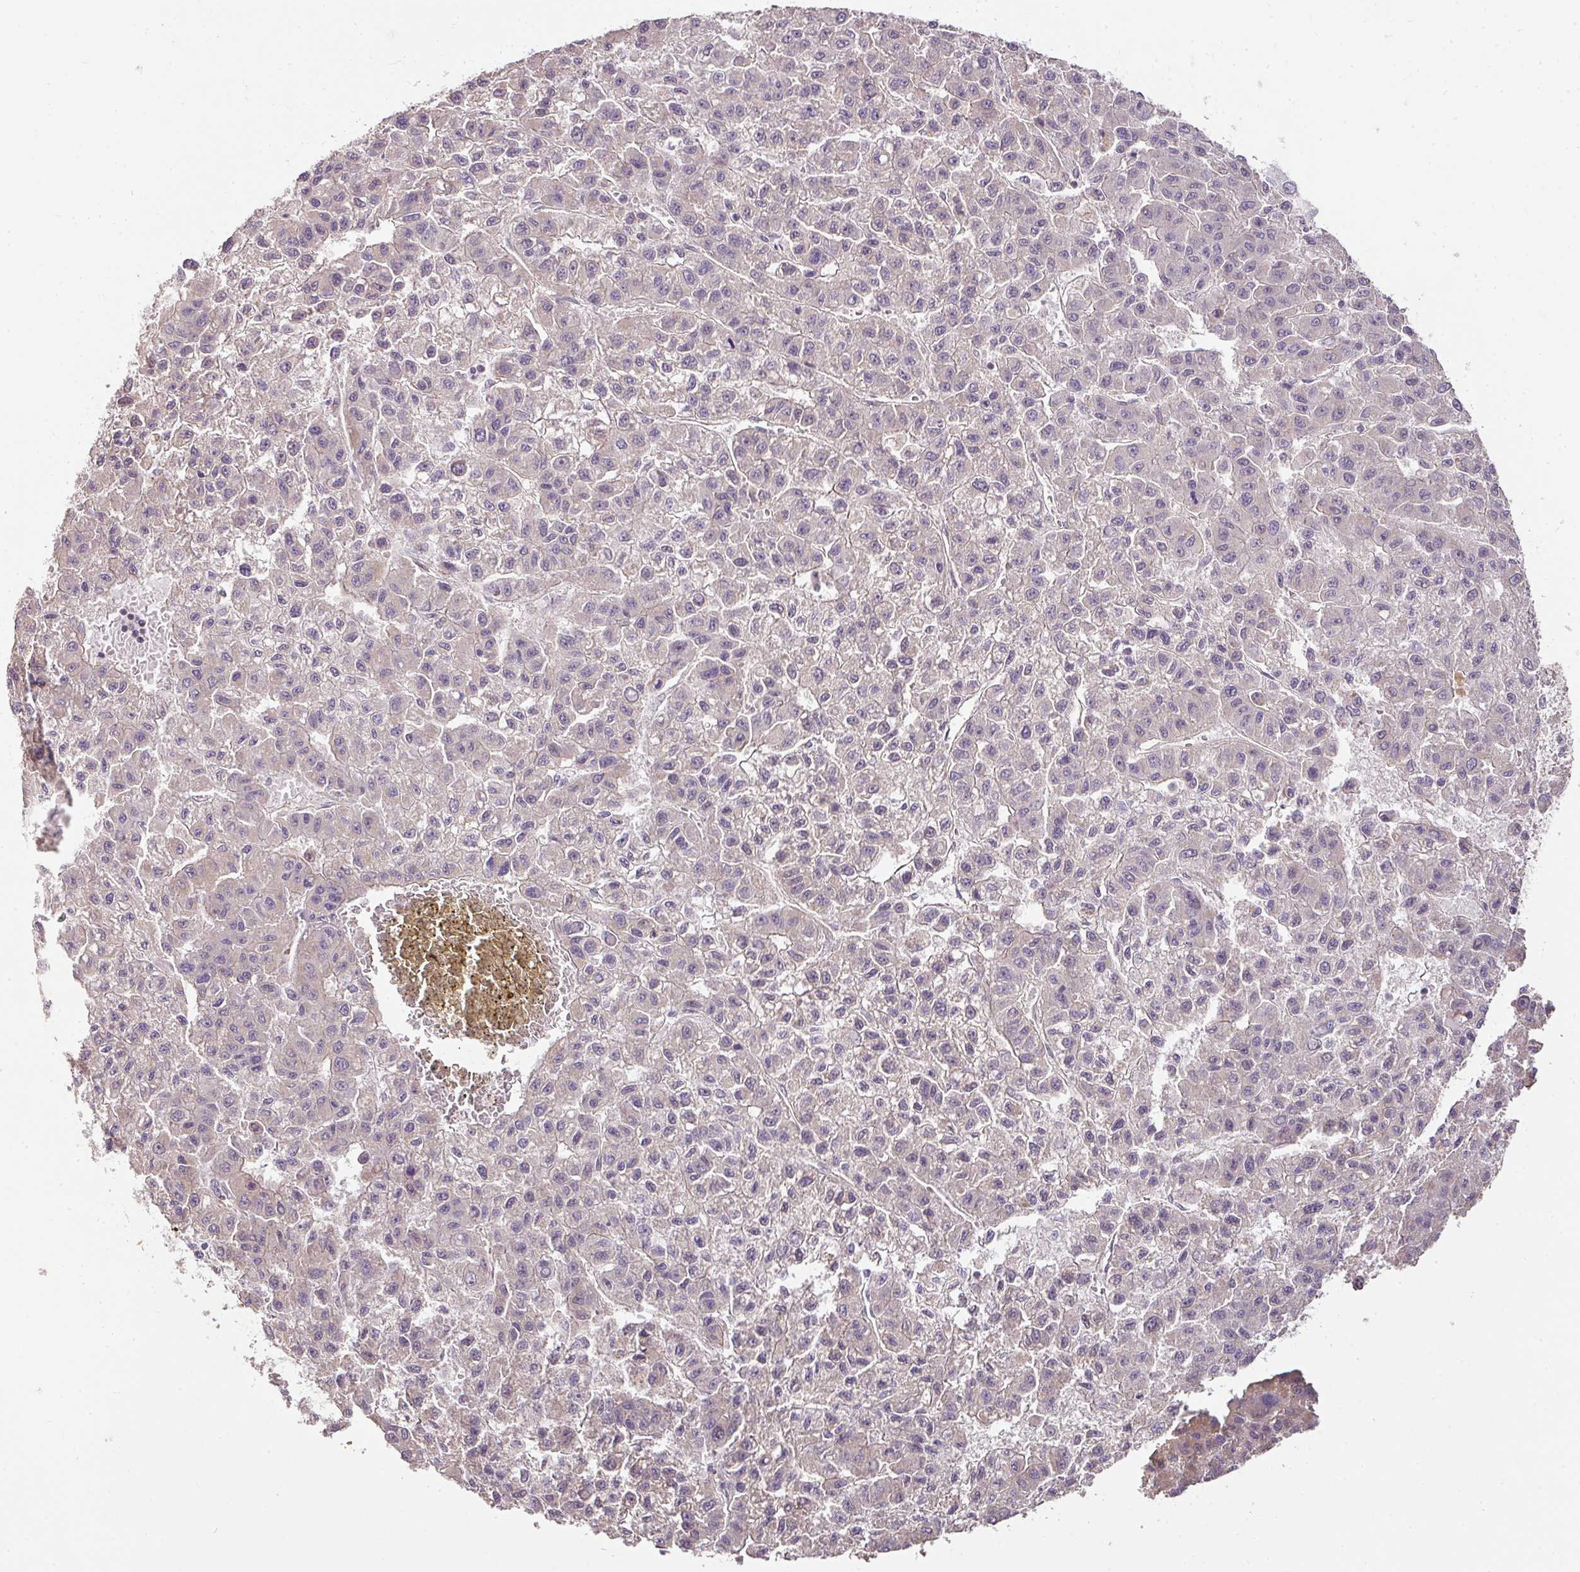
{"staining": {"intensity": "negative", "quantity": "none", "location": "none"}, "tissue": "liver cancer", "cell_type": "Tumor cells", "image_type": "cancer", "snomed": [{"axis": "morphology", "description": "Carcinoma, Hepatocellular, NOS"}, {"axis": "topography", "description": "Liver"}], "caption": "High power microscopy image of an immunohistochemistry micrograph of hepatocellular carcinoma (liver), revealing no significant positivity in tumor cells.", "gene": "MYOM2", "patient": {"sex": "male", "age": 70}}